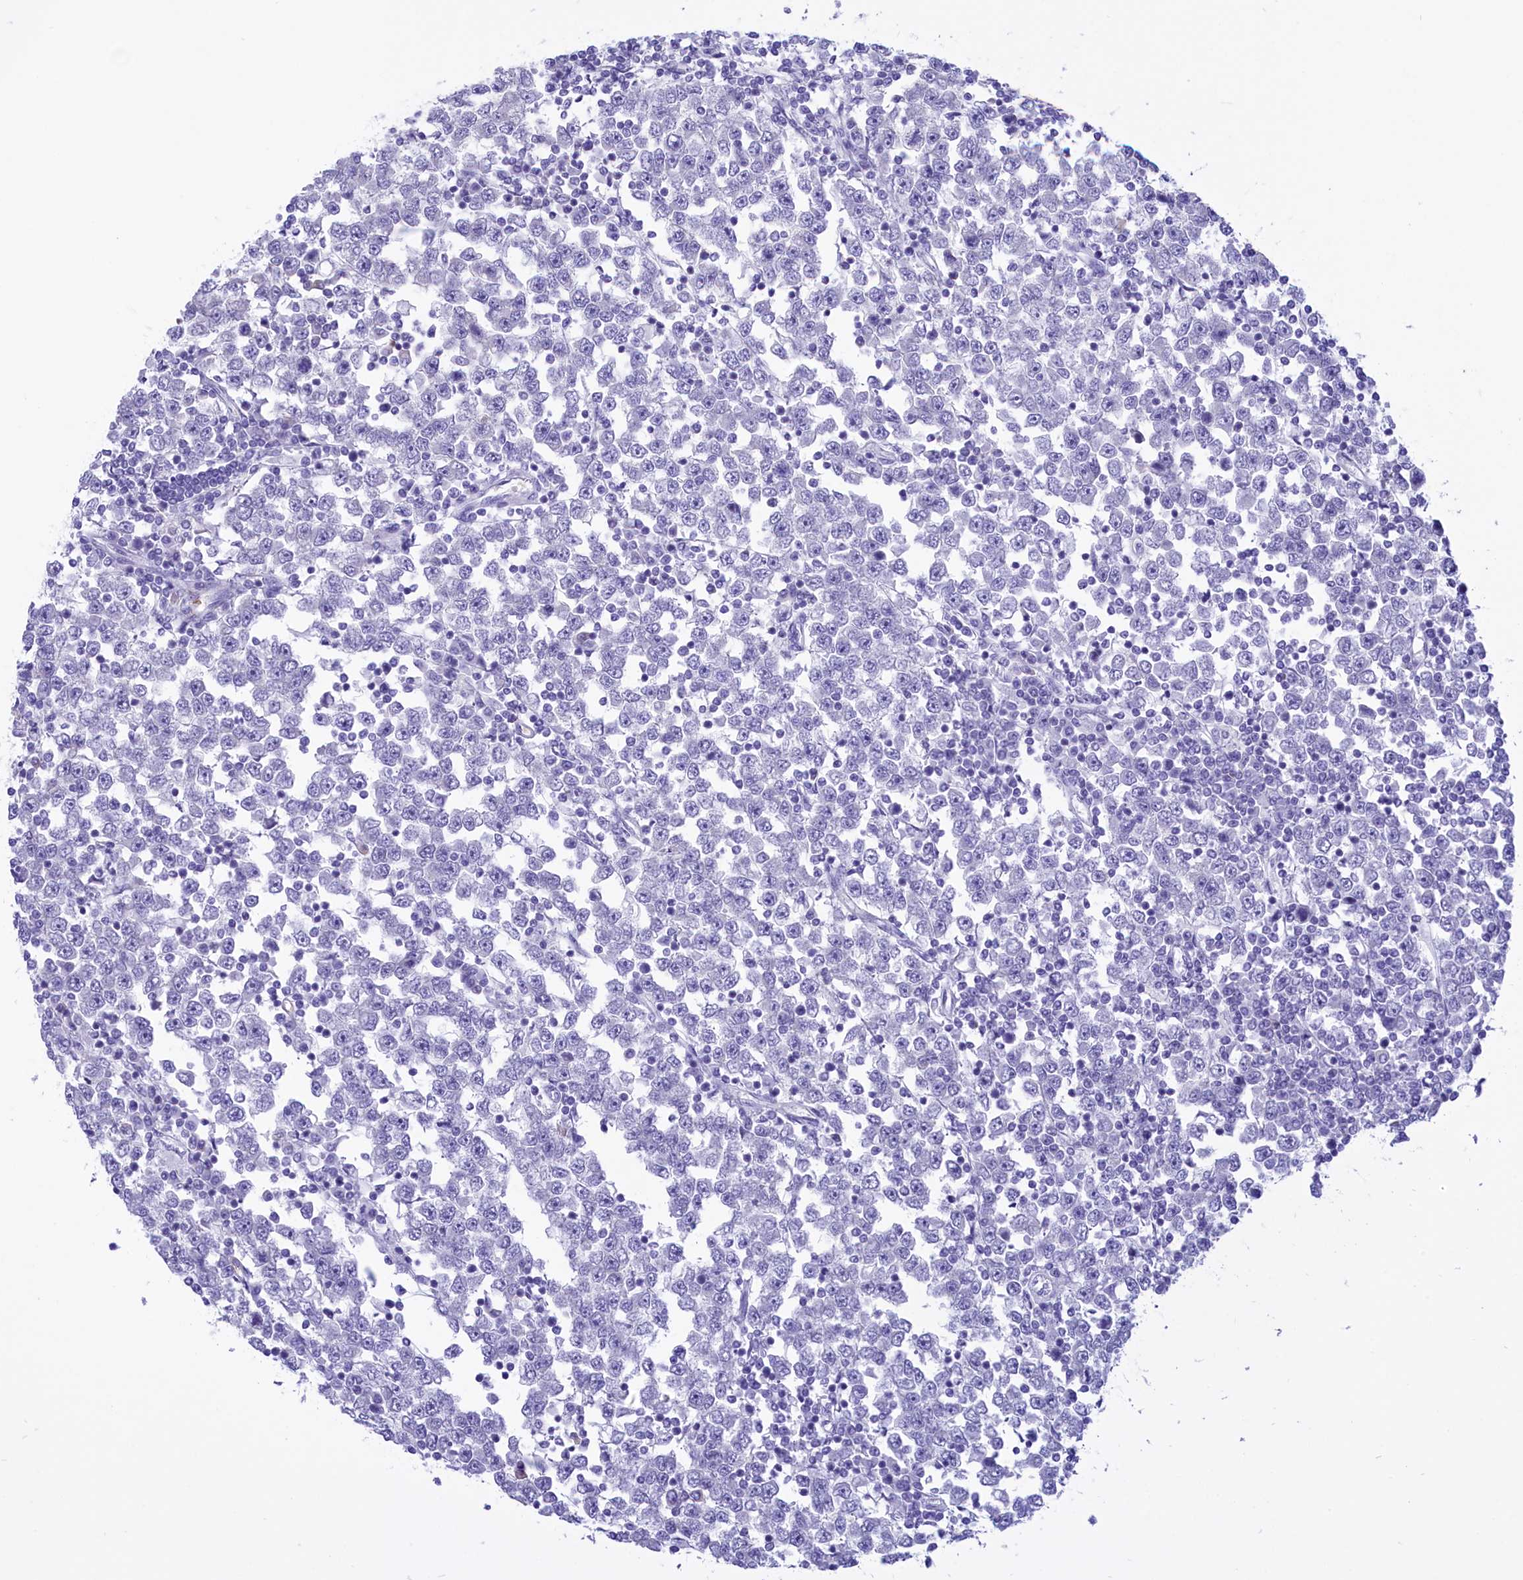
{"staining": {"intensity": "negative", "quantity": "none", "location": "none"}, "tissue": "testis cancer", "cell_type": "Tumor cells", "image_type": "cancer", "snomed": [{"axis": "morphology", "description": "Seminoma, NOS"}, {"axis": "topography", "description": "Testis"}], "caption": "This image is of testis cancer stained with immunohistochemistry to label a protein in brown with the nuclei are counter-stained blue. There is no positivity in tumor cells. Nuclei are stained in blue.", "gene": "DCAF16", "patient": {"sex": "male", "age": 65}}